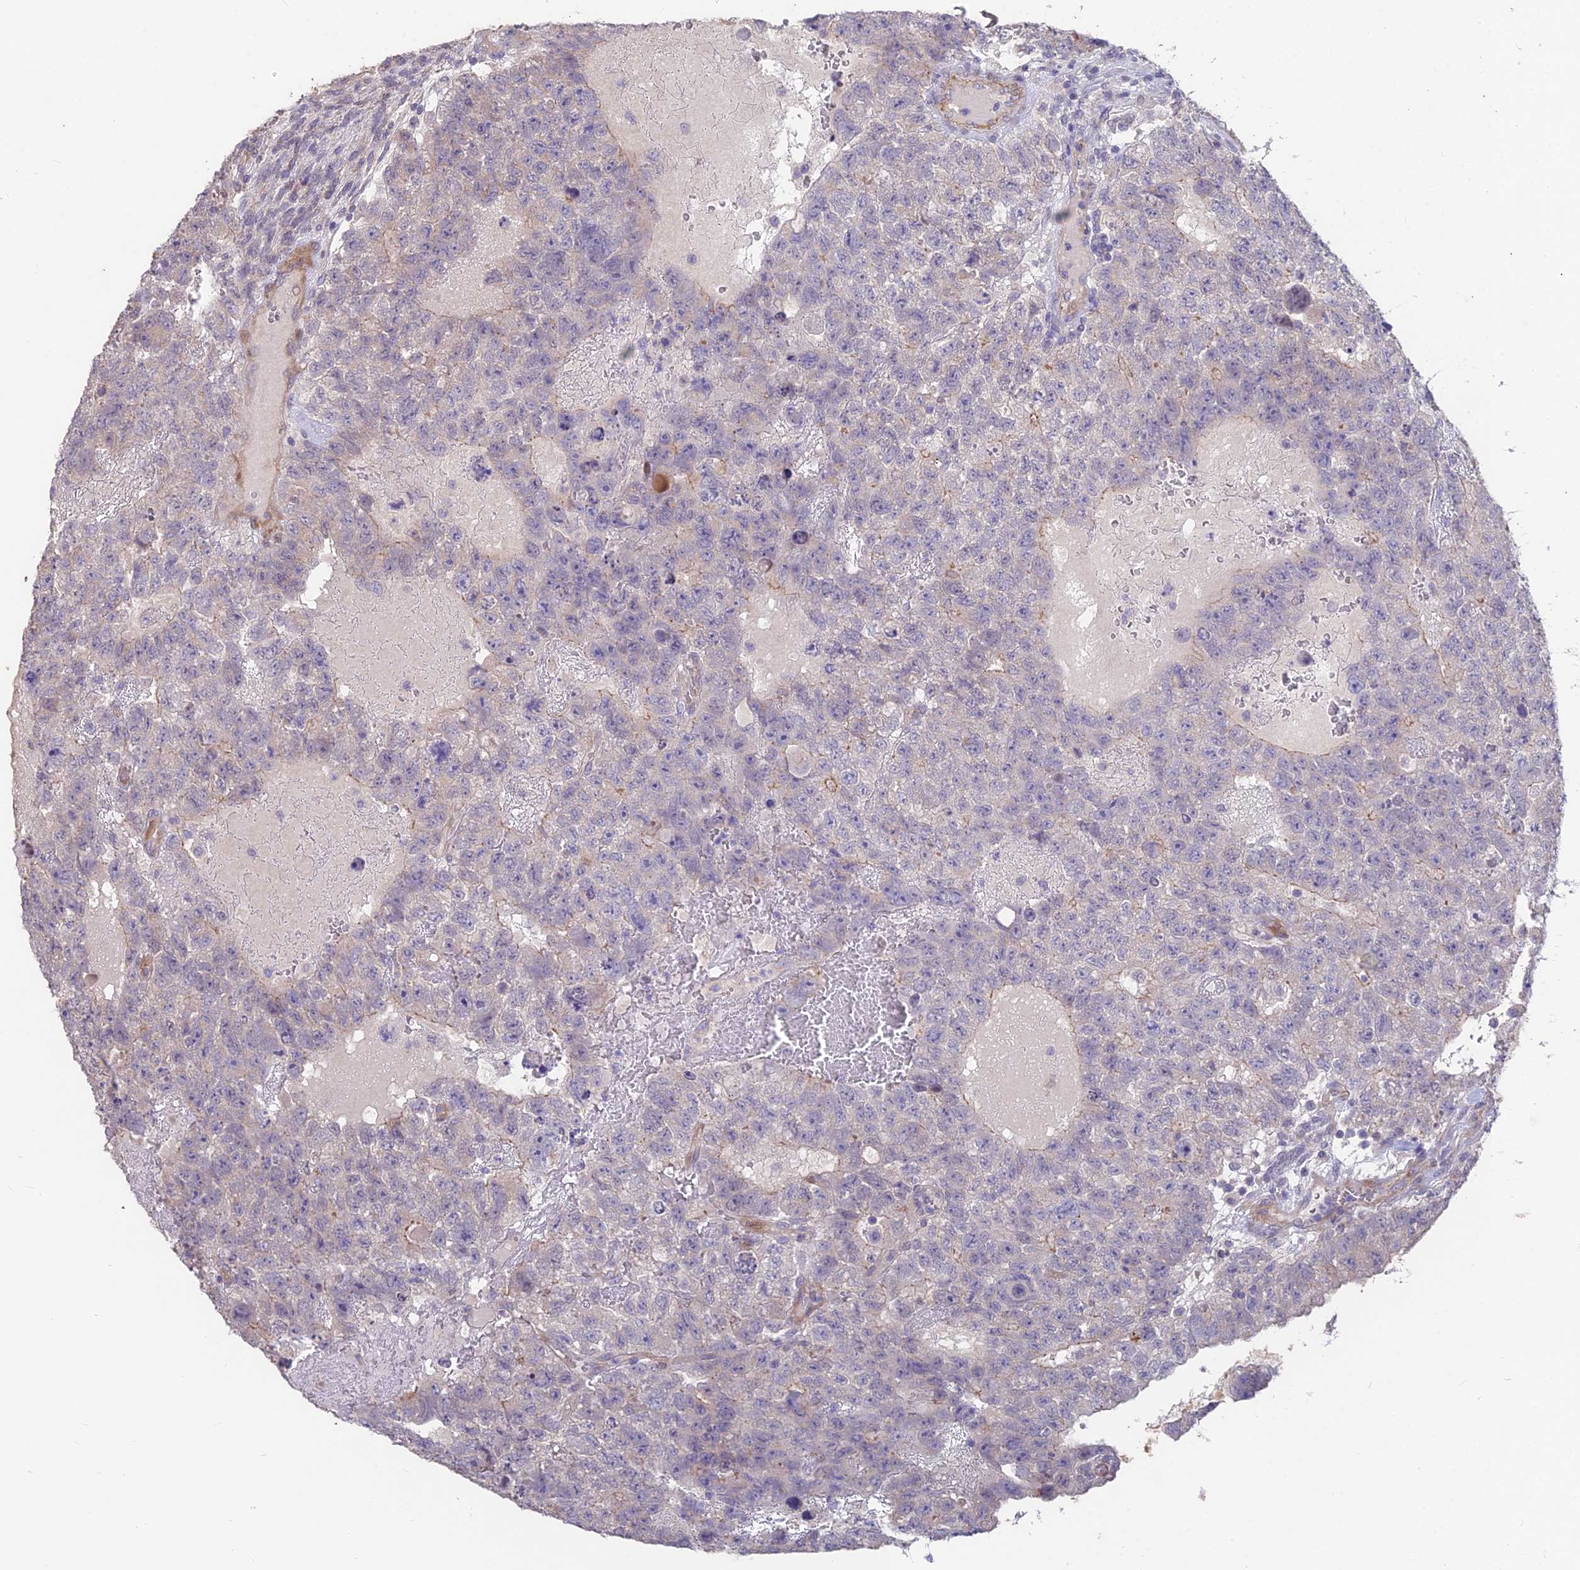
{"staining": {"intensity": "negative", "quantity": "none", "location": "none"}, "tissue": "testis cancer", "cell_type": "Tumor cells", "image_type": "cancer", "snomed": [{"axis": "morphology", "description": "Carcinoma, Embryonal, NOS"}, {"axis": "topography", "description": "Testis"}], "caption": "Immunohistochemical staining of testis embryonal carcinoma displays no significant expression in tumor cells.", "gene": "FAM168B", "patient": {"sex": "male", "age": 26}}